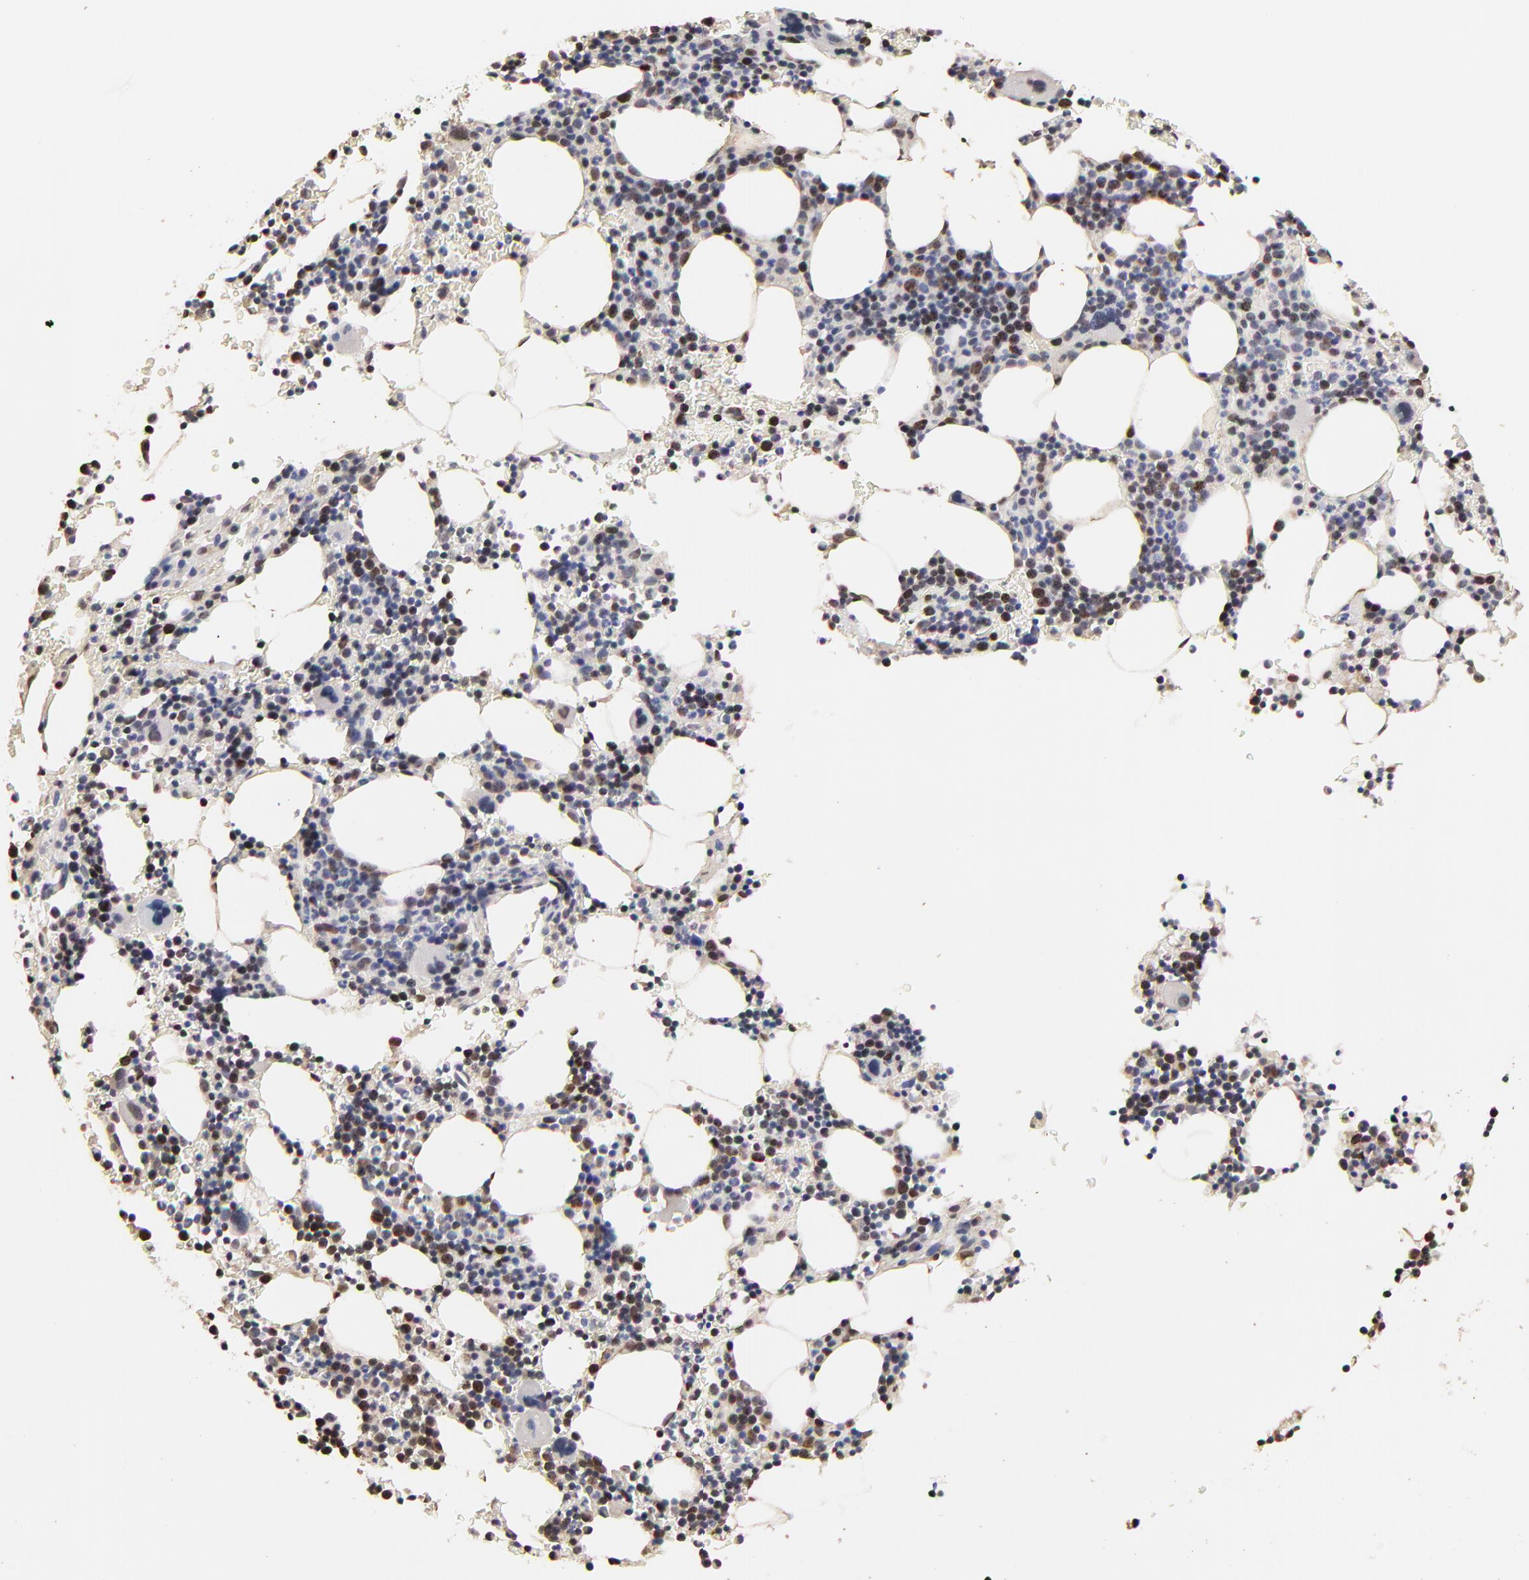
{"staining": {"intensity": "weak", "quantity": "25%-75%", "location": "nuclear"}, "tissue": "bone marrow", "cell_type": "Hematopoietic cells", "image_type": "normal", "snomed": [{"axis": "morphology", "description": "Normal tissue, NOS"}, {"axis": "topography", "description": "Bone marrow"}], "caption": "A brown stain shows weak nuclear positivity of a protein in hematopoietic cells of benign human bone marrow. (DAB (3,3'-diaminobenzidine) IHC, brown staining for protein, blue staining for nuclei).", "gene": "BIRC5", "patient": {"sex": "female", "age": 78}}